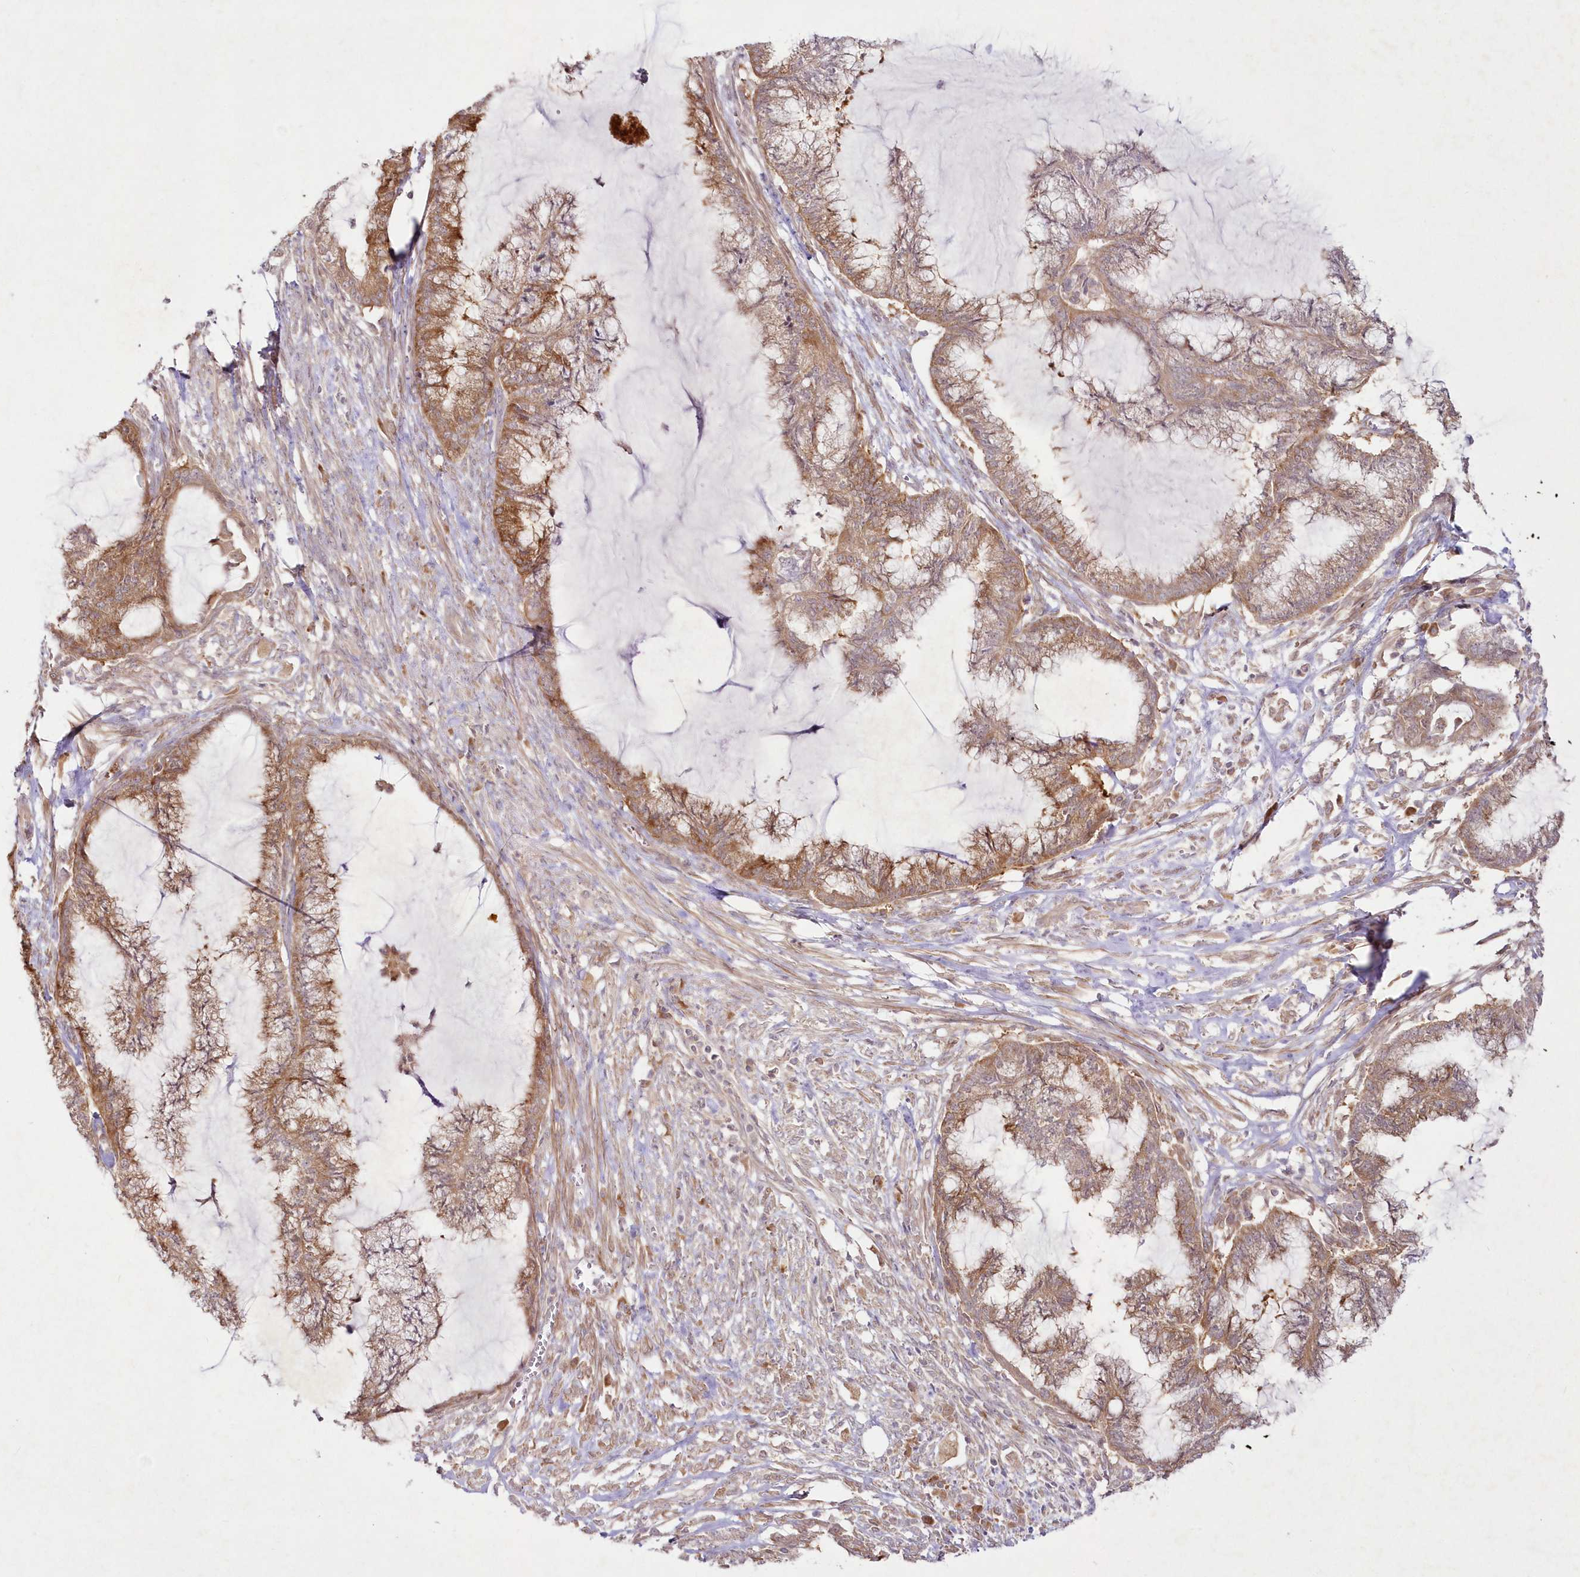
{"staining": {"intensity": "moderate", "quantity": ">75%", "location": "cytoplasmic/membranous"}, "tissue": "endometrial cancer", "cell_type": "Tumor cells", "image_type": "cancer", "snomed": [{"axis": "morphology", "description": "Adenocarcinoma, NOS"}, {"axis": "topography", "description": "Endometrium"}], "caption": "This is an image of immunohistochemistry staining of endometrial cancer, which shows moderate staining in the cytoplasmic/membranous of tumor cells.", "gene": "IPMK", "patient": {"sex": "female", "age": 86}}